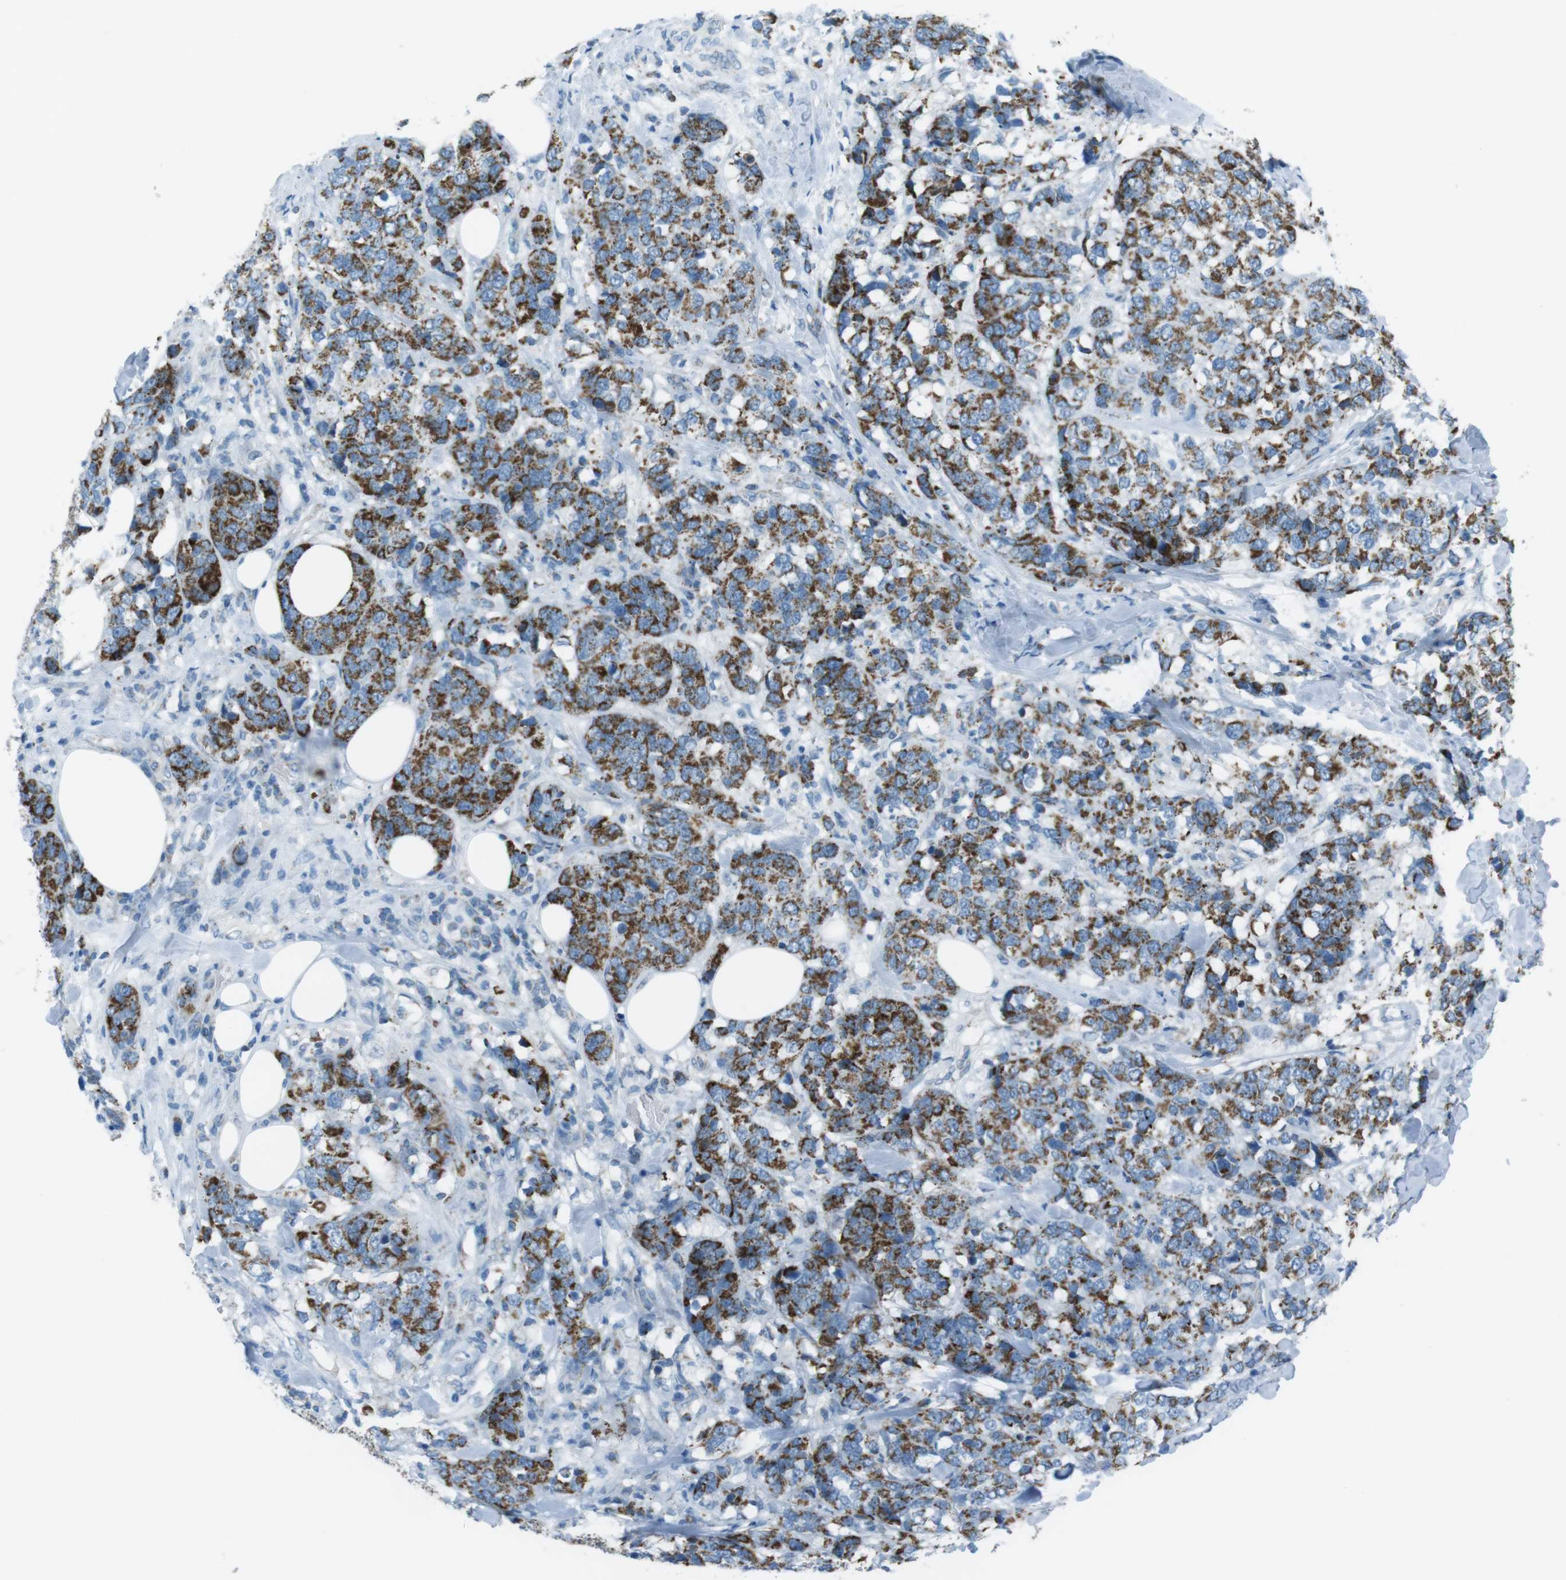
{"staining": {"intensity": "strong", "quantity": ">75%", "location": "cytoplasmic/membranous"}, "tissue": "breast cancer", "cell_type": "Tumor cells", "image_type": "cancer", "snomed": [{"axis": "morphology", "description": "Lobular carcinoma"}, {"axis": "topography", "description": "Breast"}], "caption": "Protein positivity by IHC exhibits strong cytoplasmic/membranous positivity in about >75% of tumor cells in breast cancer (lobular carcinoma).", "gene": "DNAJA3", "patient": {"sex": "female", "age": 59}}